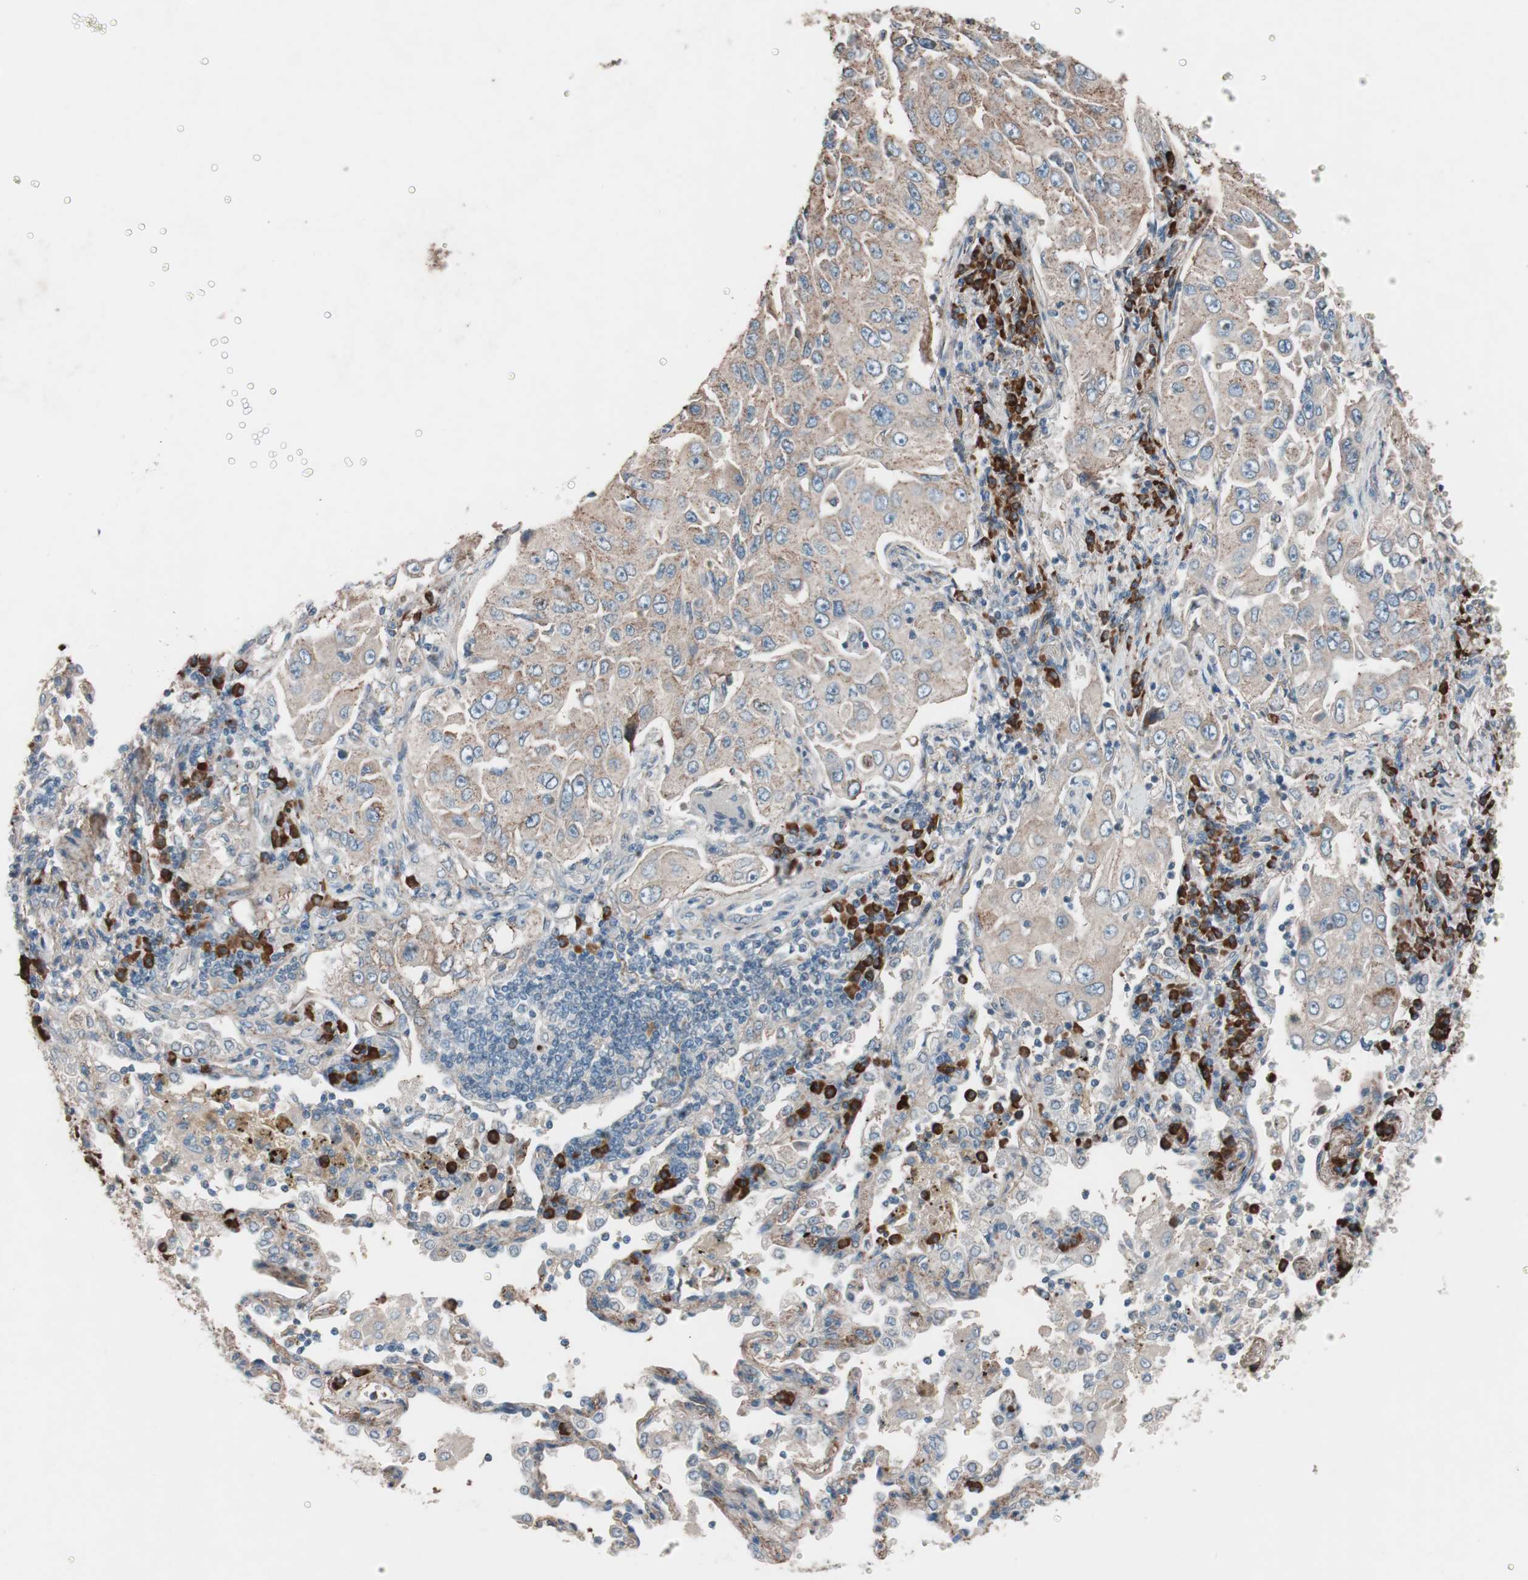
{"staining": {"intensity": "weak", "quantity": ">75%", "location": "cytoplasmic/membranous"}, "tissue": "lung cancer", "cell_type": "Tumor cells", "image_type": "cancer", "snomed": [{"axis": "morphology", "description": "Adenocarcinoma, NOS"}, {"axis": "topography", "description": "Lung"}], "caption": "A high-resolution histopathology image shows immunohistochemistry staining of adenocarcinoma (lung), which shows weak cytoplasmic/membranous expression in approximately >75% of tumor cells. (DAB IHC with brightfield microscopy, high magnification).", "gene": "GRB7", "patient": {"sex": "male", "age": 84}}